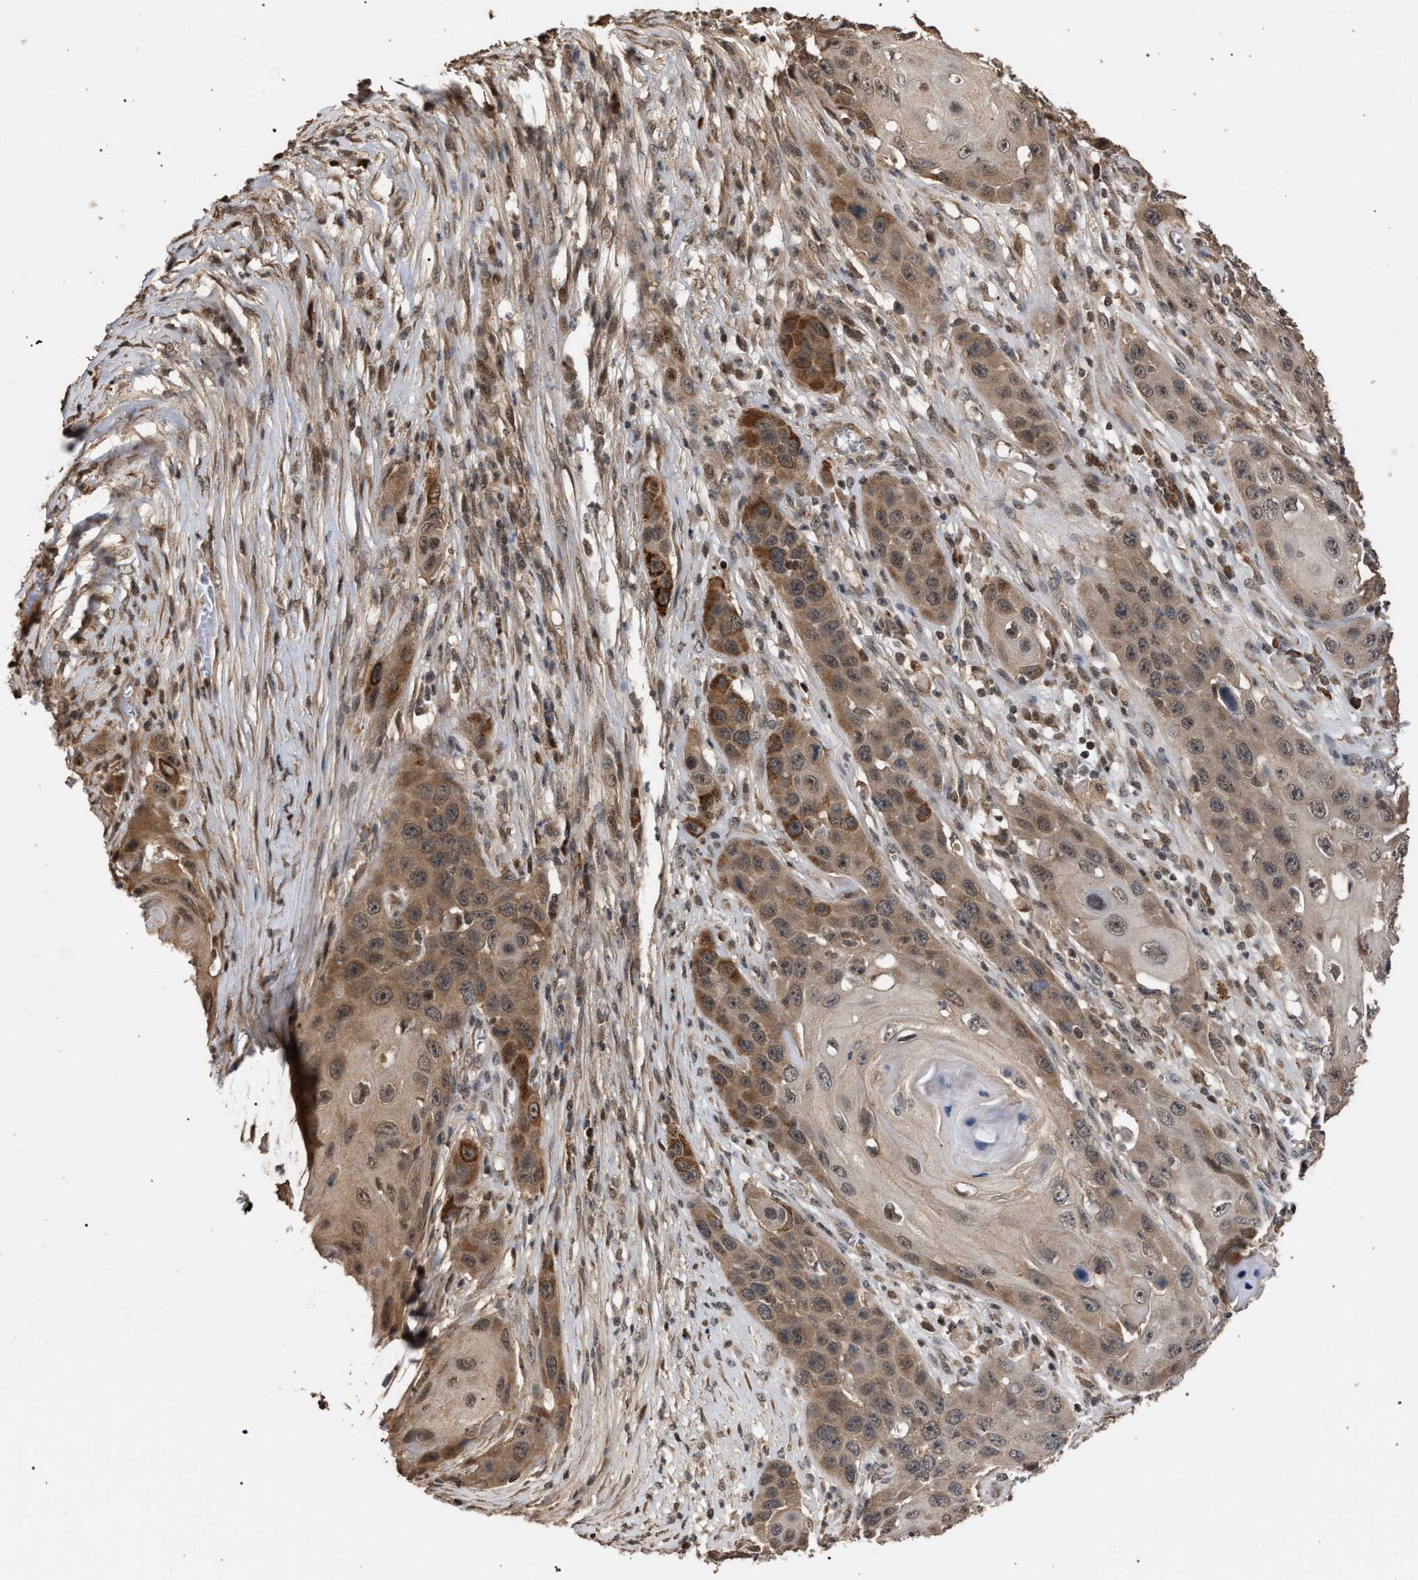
{"staining": {"intensity": "moderate", "quantity": ">75%", "location": "cytoplasmic/membranous"}, "tissue": "skin cancer", "cell_type": "Tumor cells", "image_type": "cancer", "snomed": [{"axis": "morphology", "description": "Squamous cell carcinoma, NOS"}, {"axis": "topography", "description": "Skin"}], "caption": "A brown stain highlights moderate cytoplasmic/membranous staining of a protein in human skin cancer (squamous cell carcinoma) tumor cells.", "gene": "NAA35", "patient": {"sex": "male", "age": 55}}